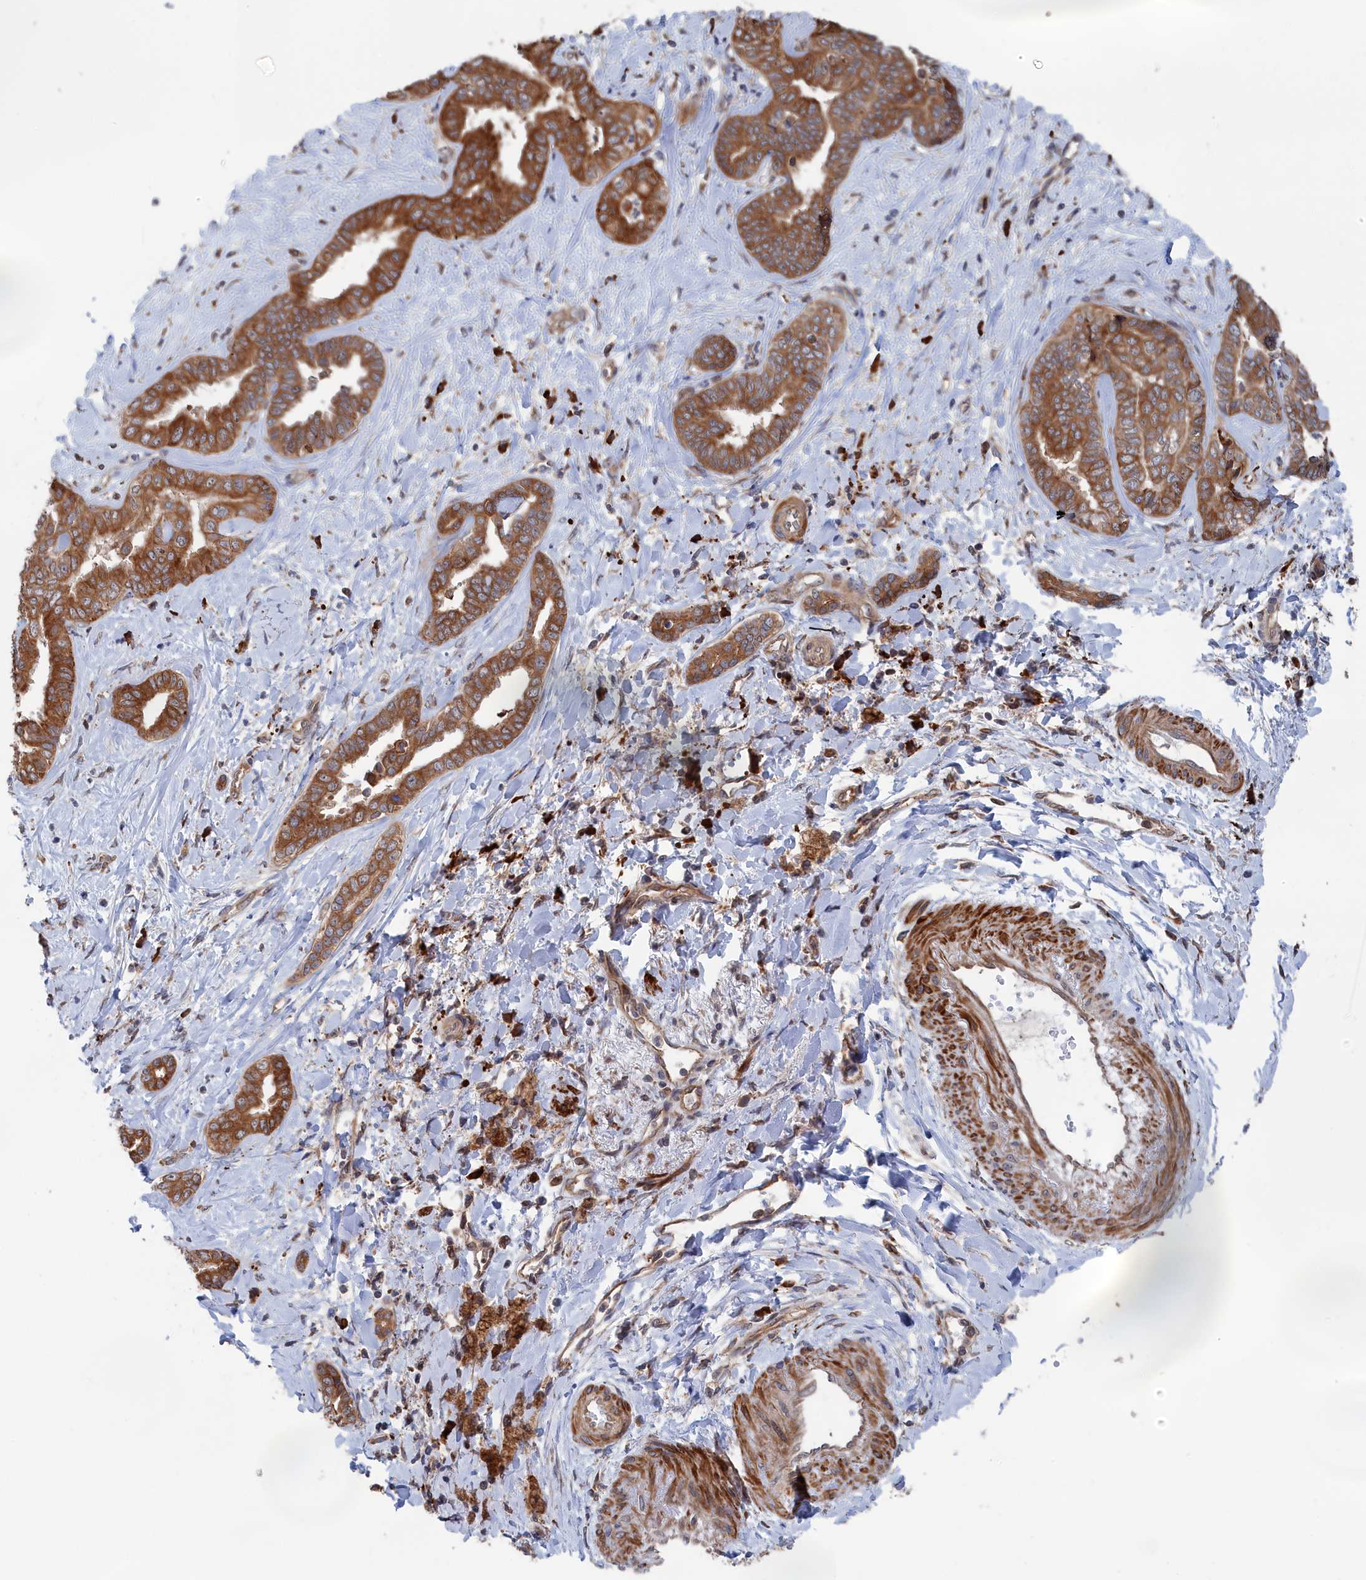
{"staining": {"intensity": "moderate", "quantity": ">75%", "location": "cytoplasmic/membranous"}, "tissue": "liver cancer", "cell_type": "Tumor cells", "image_type": "cancer", "snomed": [{"axis": "morphology", "description": "Cholangiocarcinoma"}, {"axis": "topography", "description": "Liver"}], "caption": "The photomicrograph reveals a brown stain indicating the presence of a protein in the cytoplasmic/membranous of tumor cells in liver cancer (cholangiocarcinoma).", "gene": "BPIFB6", "patient": {"sex": "female", "age": 77}}